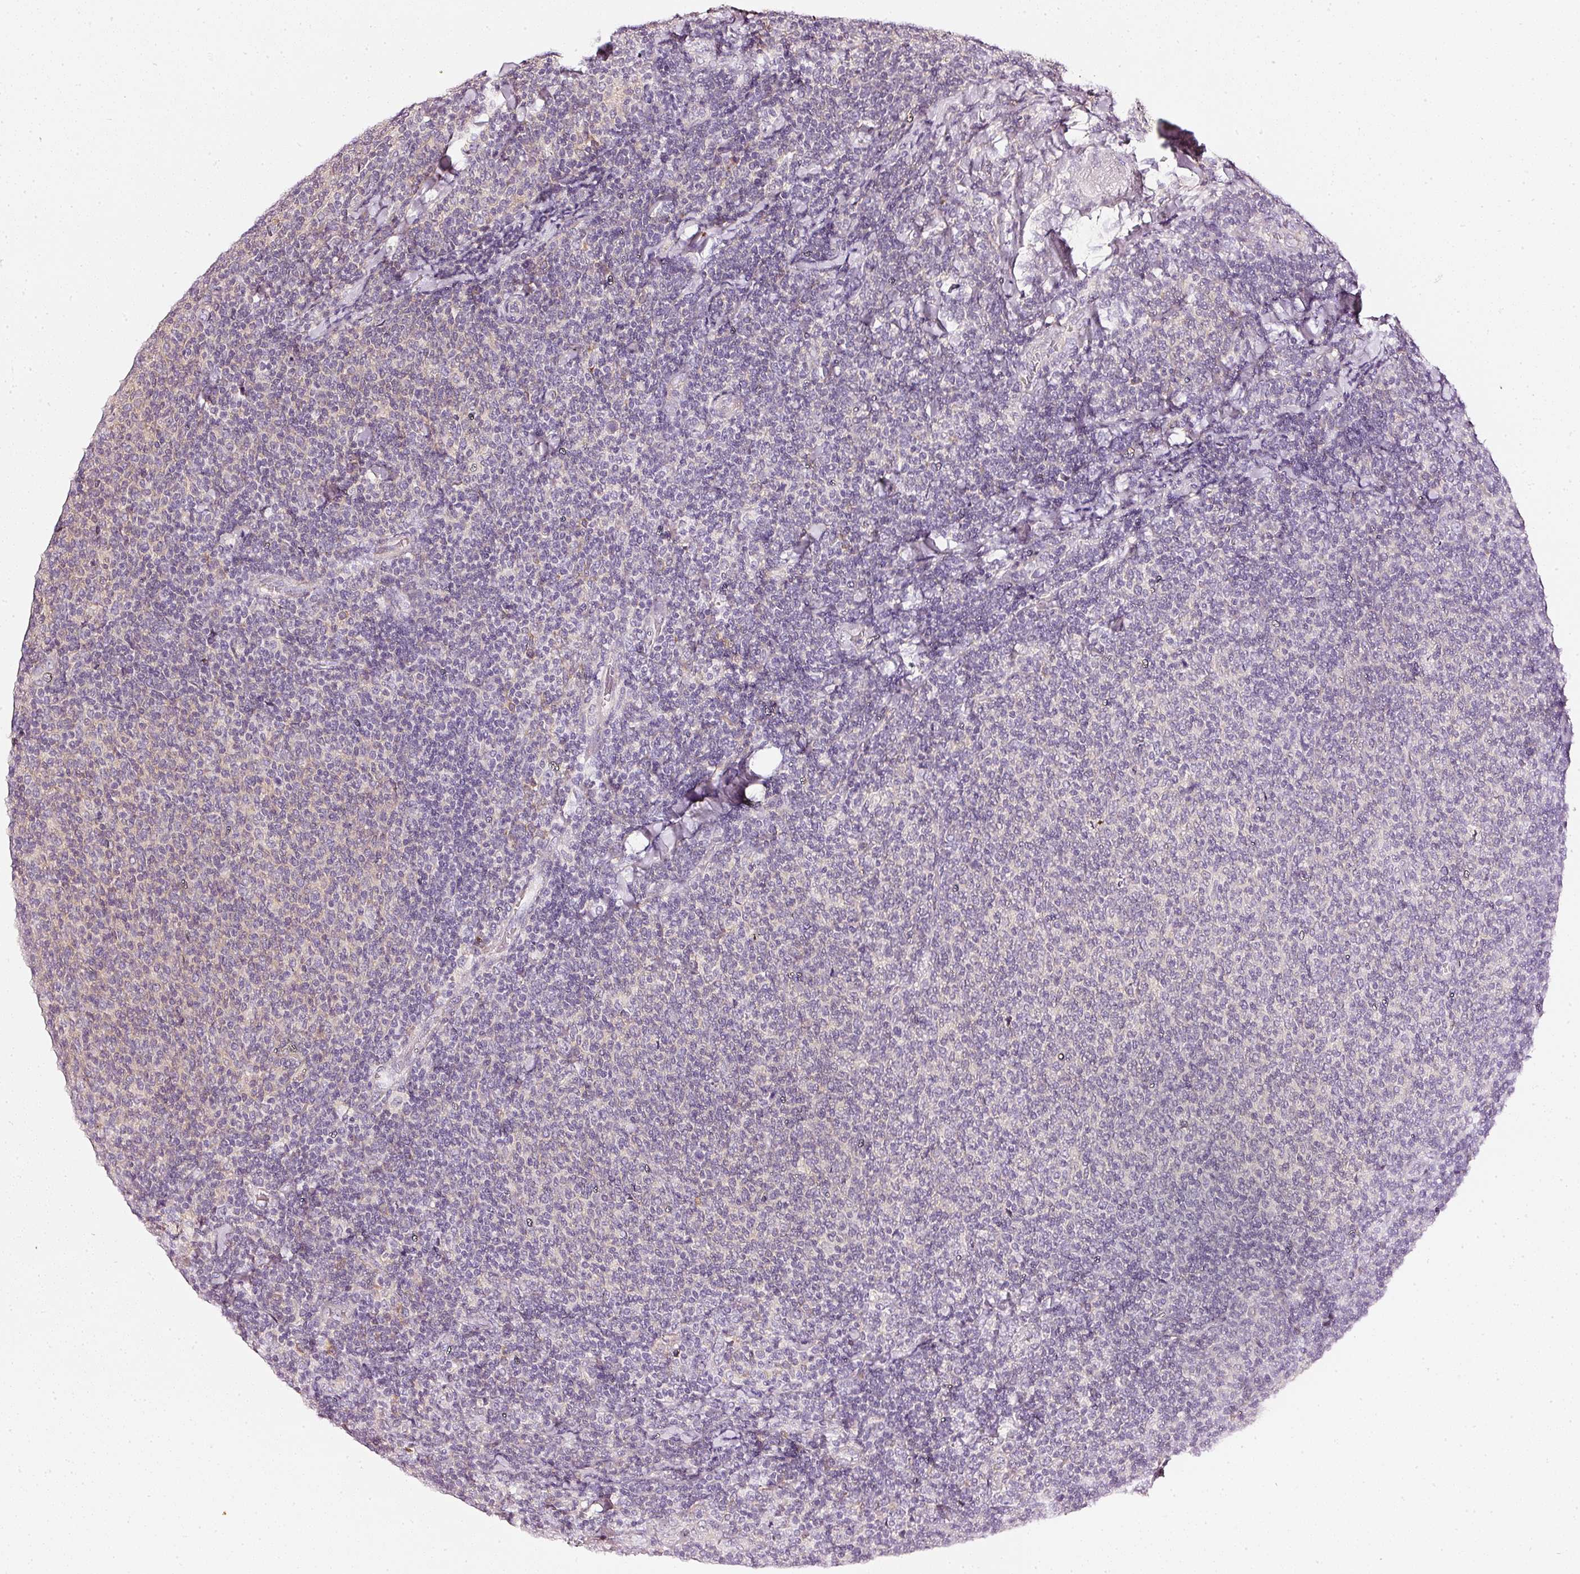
{"staining": {"intensity": "negative", "quantity": "none", "location": "none"}, "tissue": "lymphoma", "cell_type": "Tumor cells", "image_type": "cancer", "snomed": [{"axis": "morphology", "description": "Malignant lymphoma, non-Hodgkin's type, Low grade"}, {"axis": "topography", "description": "Lymph node"}], "caption": "Tumor cells are negative for protein expression in human lymphoma.", "gene": "CNP", "patient": {"sex": "male", "age": 52}}